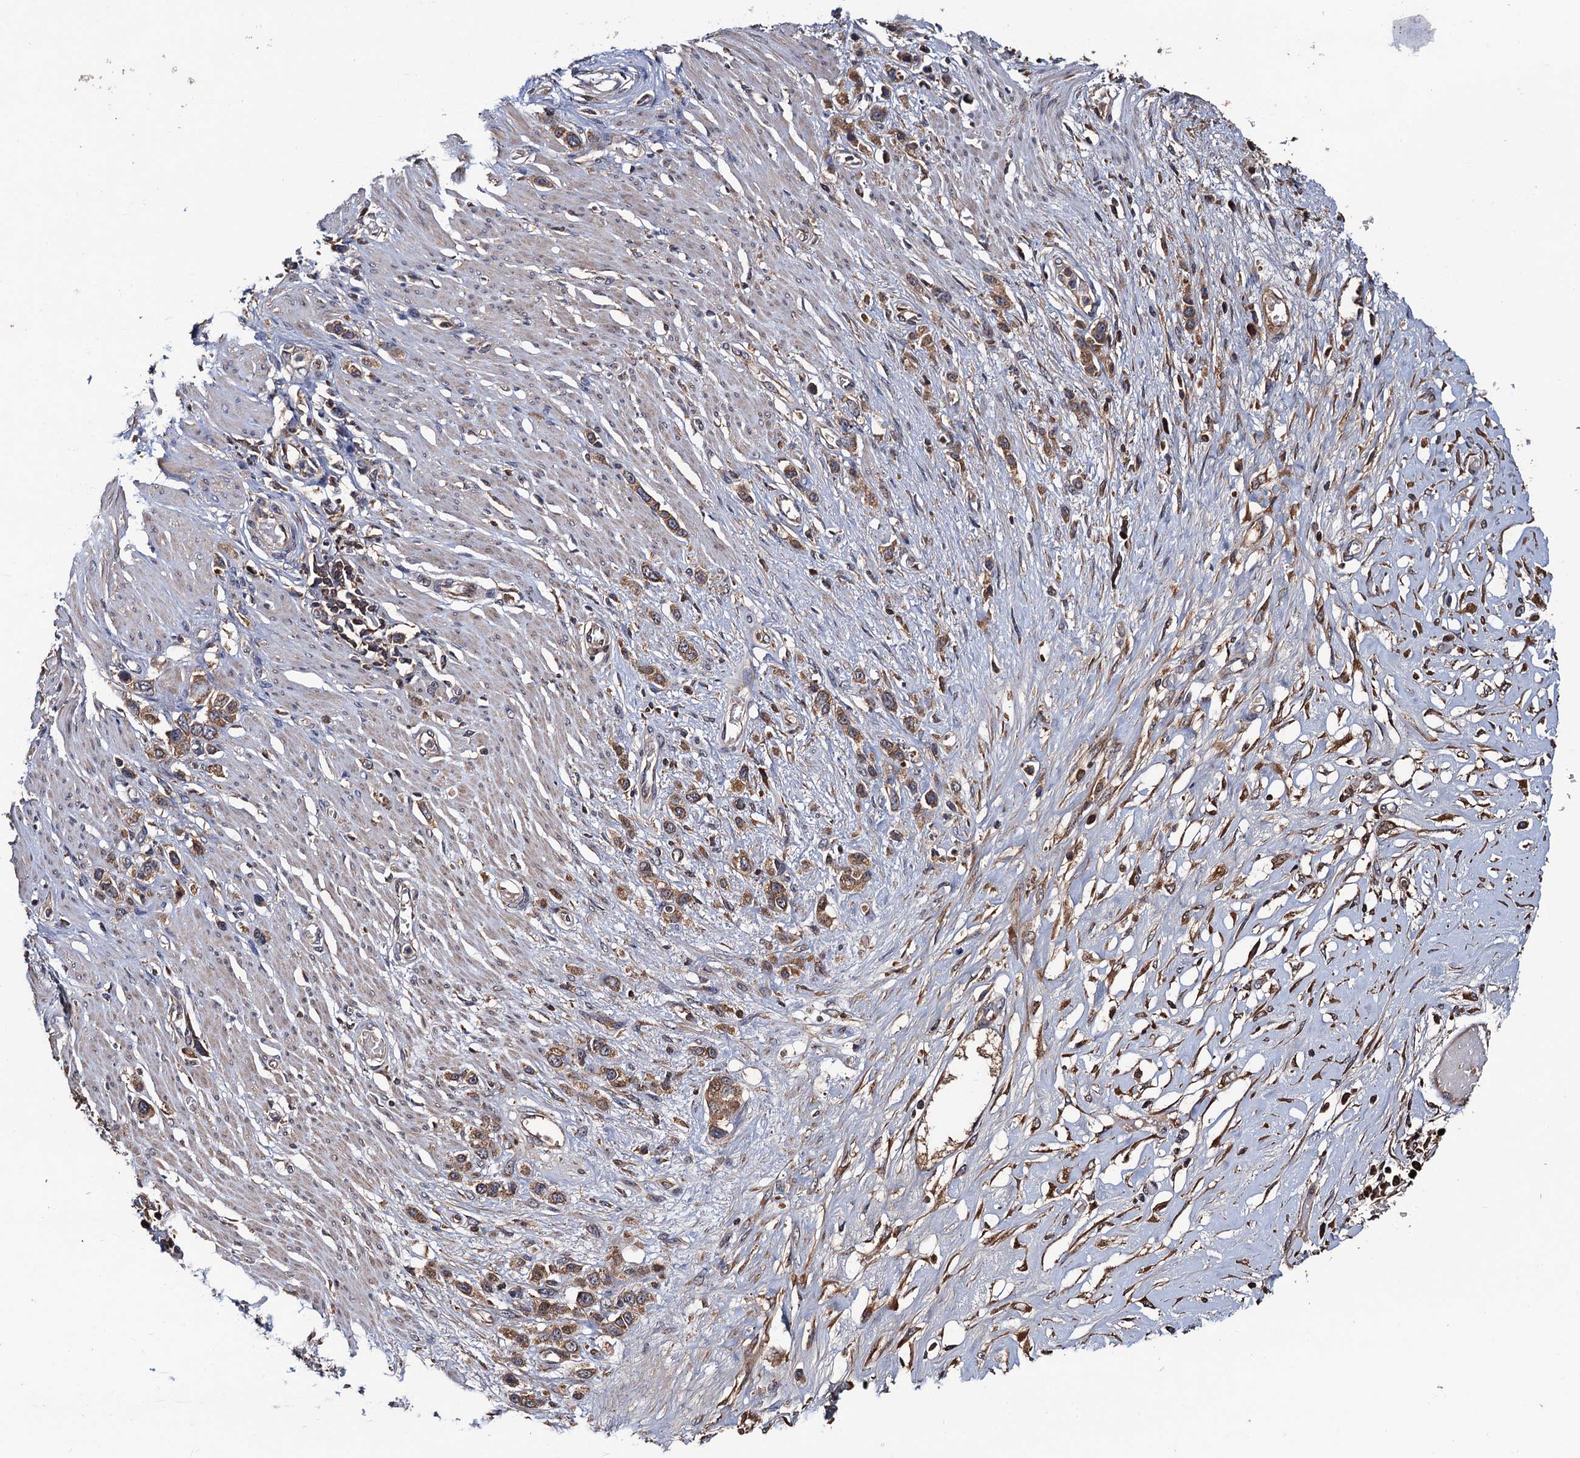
{"staining": {"intensity": "moderate", "quantity": ">75%", "location": "cytoplasmic/membranous"}, "tissue": "stomach cancer", "cell_type": "Tumor cells", "image_type": "cancer", "snomed": [{"axis": "morphology", "description": "Adenocarcinoma, NOS"}, {"axis": "morphology", "description": "Adenocarcinoma, High grade"}, {"axis": "topography", "description": "Stomach, upper"}, {"axis": "topography", "description": "Stomach, lower"}], "caption": "Adenocarcinoma (high-grade) (stomach) stained with a brown dye exhibits moderate cytoplasmic/membranous positive staining in about >75% of tumor cells.", "gene": "RGS11", "patient": {"sex": "female", "age": 65}}